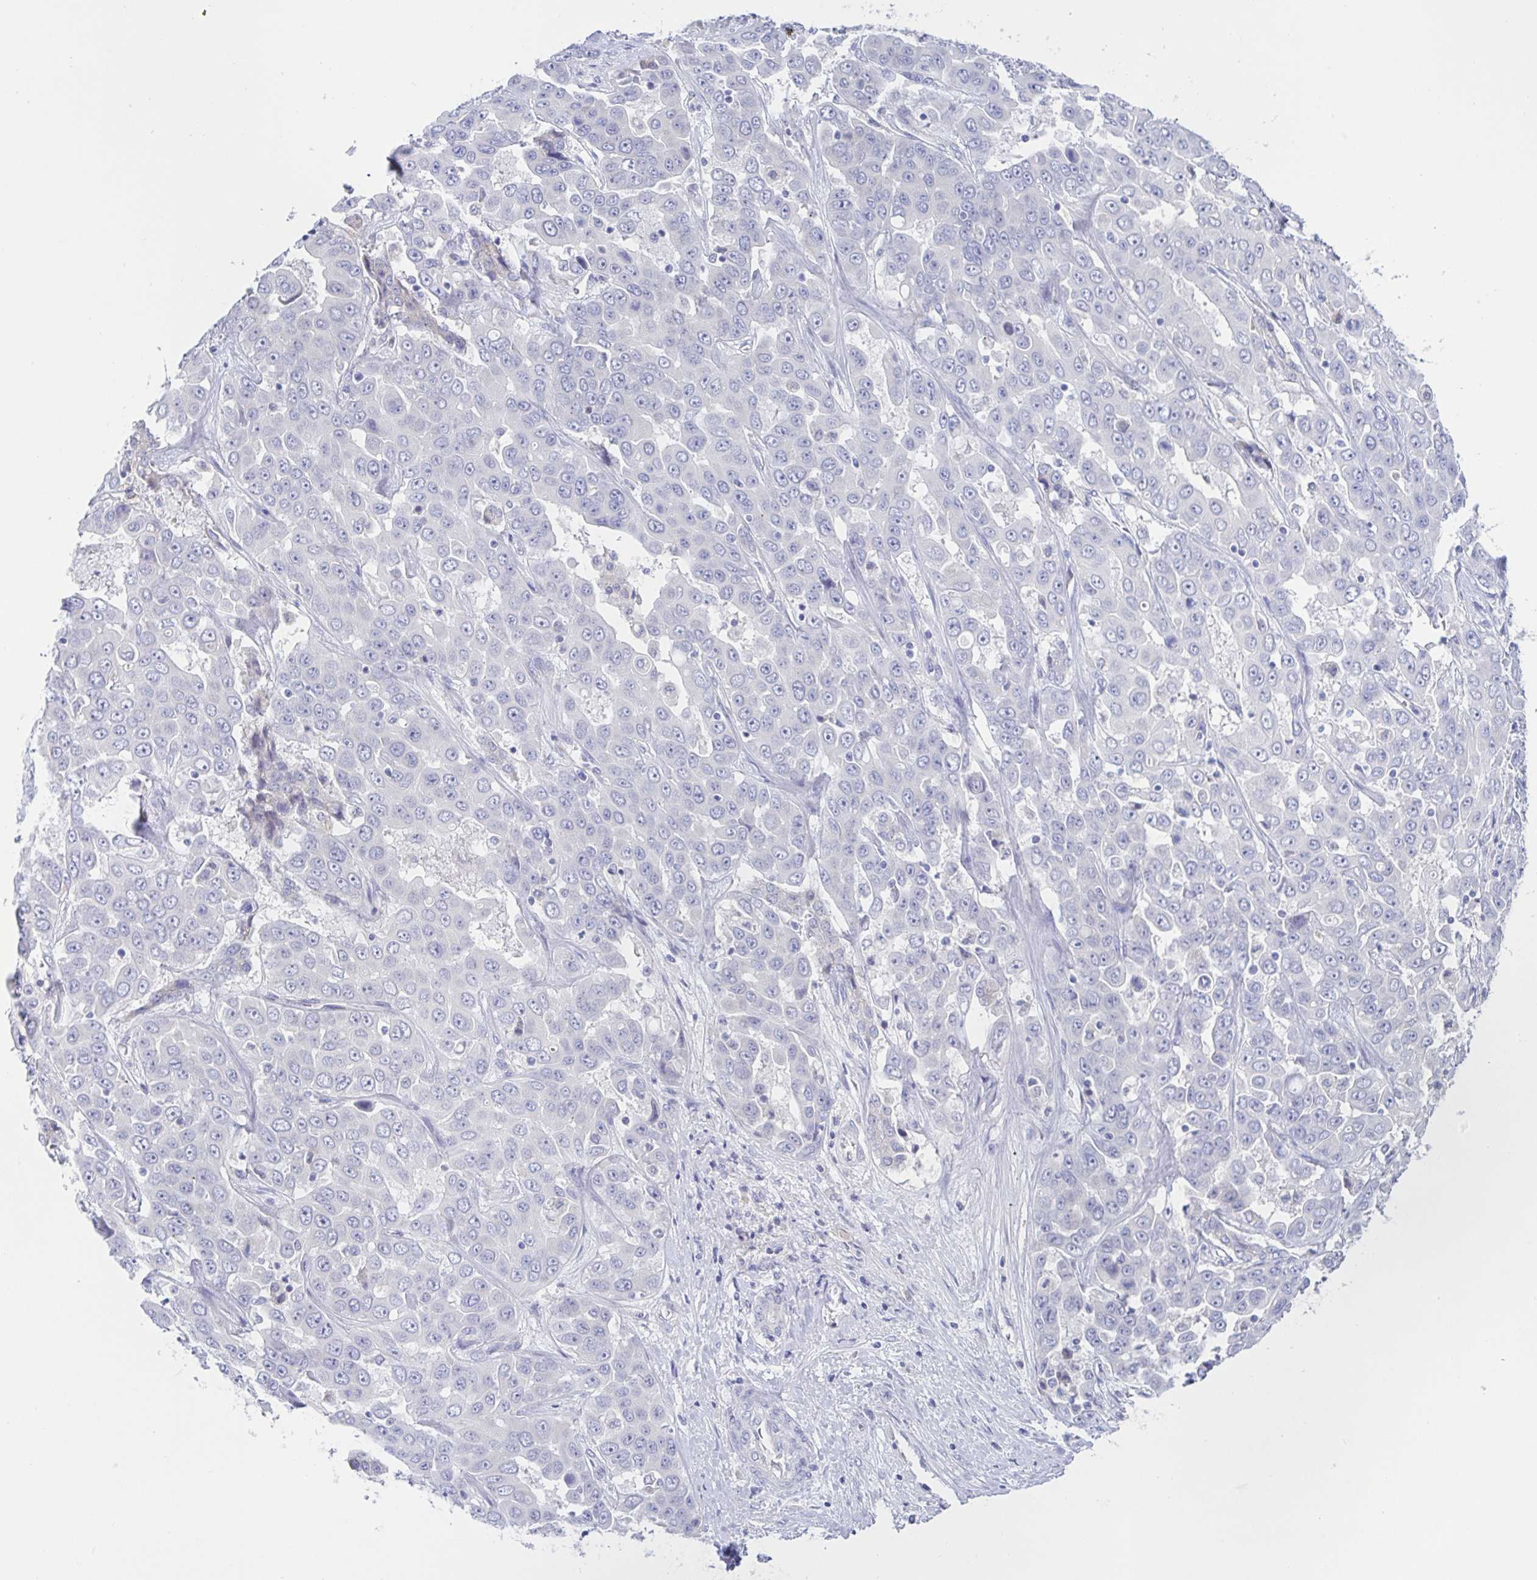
{"staining": {"intensity": "negative", "quantity": "none", "location": "none"}, "tissue": "liver cancer", "cell_type": "Tumor cells", "image_type": "cancer", "snomed": [{"axis": "morphology", "description": "Cholangiocarcinoma"}, {"axis": "topography", "description": "Liver"}], "caption": "DAB (3,3'-diaminobenzidine) immunohistochemical staining of liver cancer (cholangiocarcinoma) demonstrates no significant positivity in tumor cells.", "gene": "SIAH3", "patient": {"sex": "female", "age": 52}}